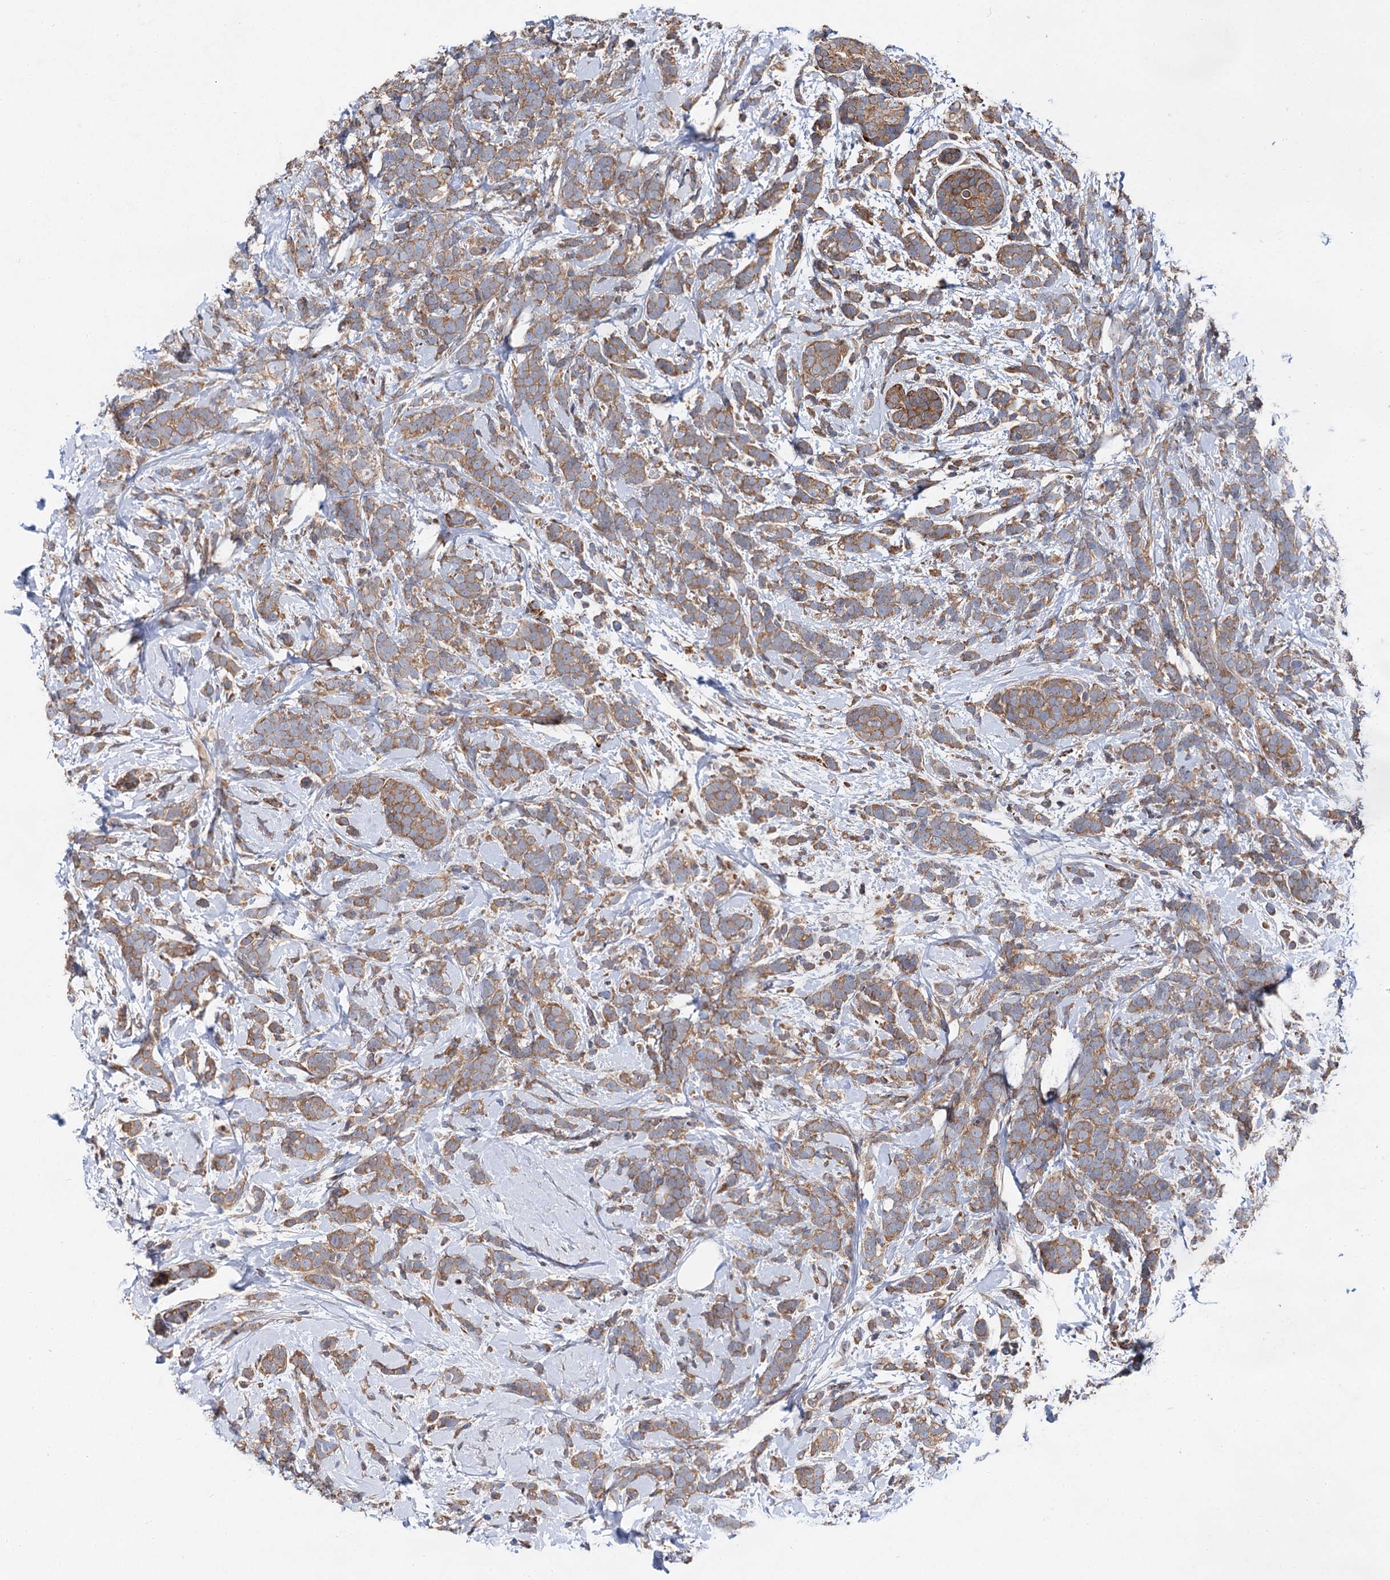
{"staining": {"intensity": "moderate", "quantity": ">75%", "location": "cytoplasmic/membranous"}, "tissue": "breast cancer", "cell_type": "Tumor cells", "image_type": "cancer", "snomed": [{"axis": "morphology", "description": "Lobular carcinoma"}, {"axis": "topography", "description": "Breast"}], "caption": "A brown stain highlights moderate cytoplasmic/membranous expression of a protein in human lobular carcinoma (breast) tumor cells.", "gene": "NAA25", "patient": {"sex": "female", "age": 58}}